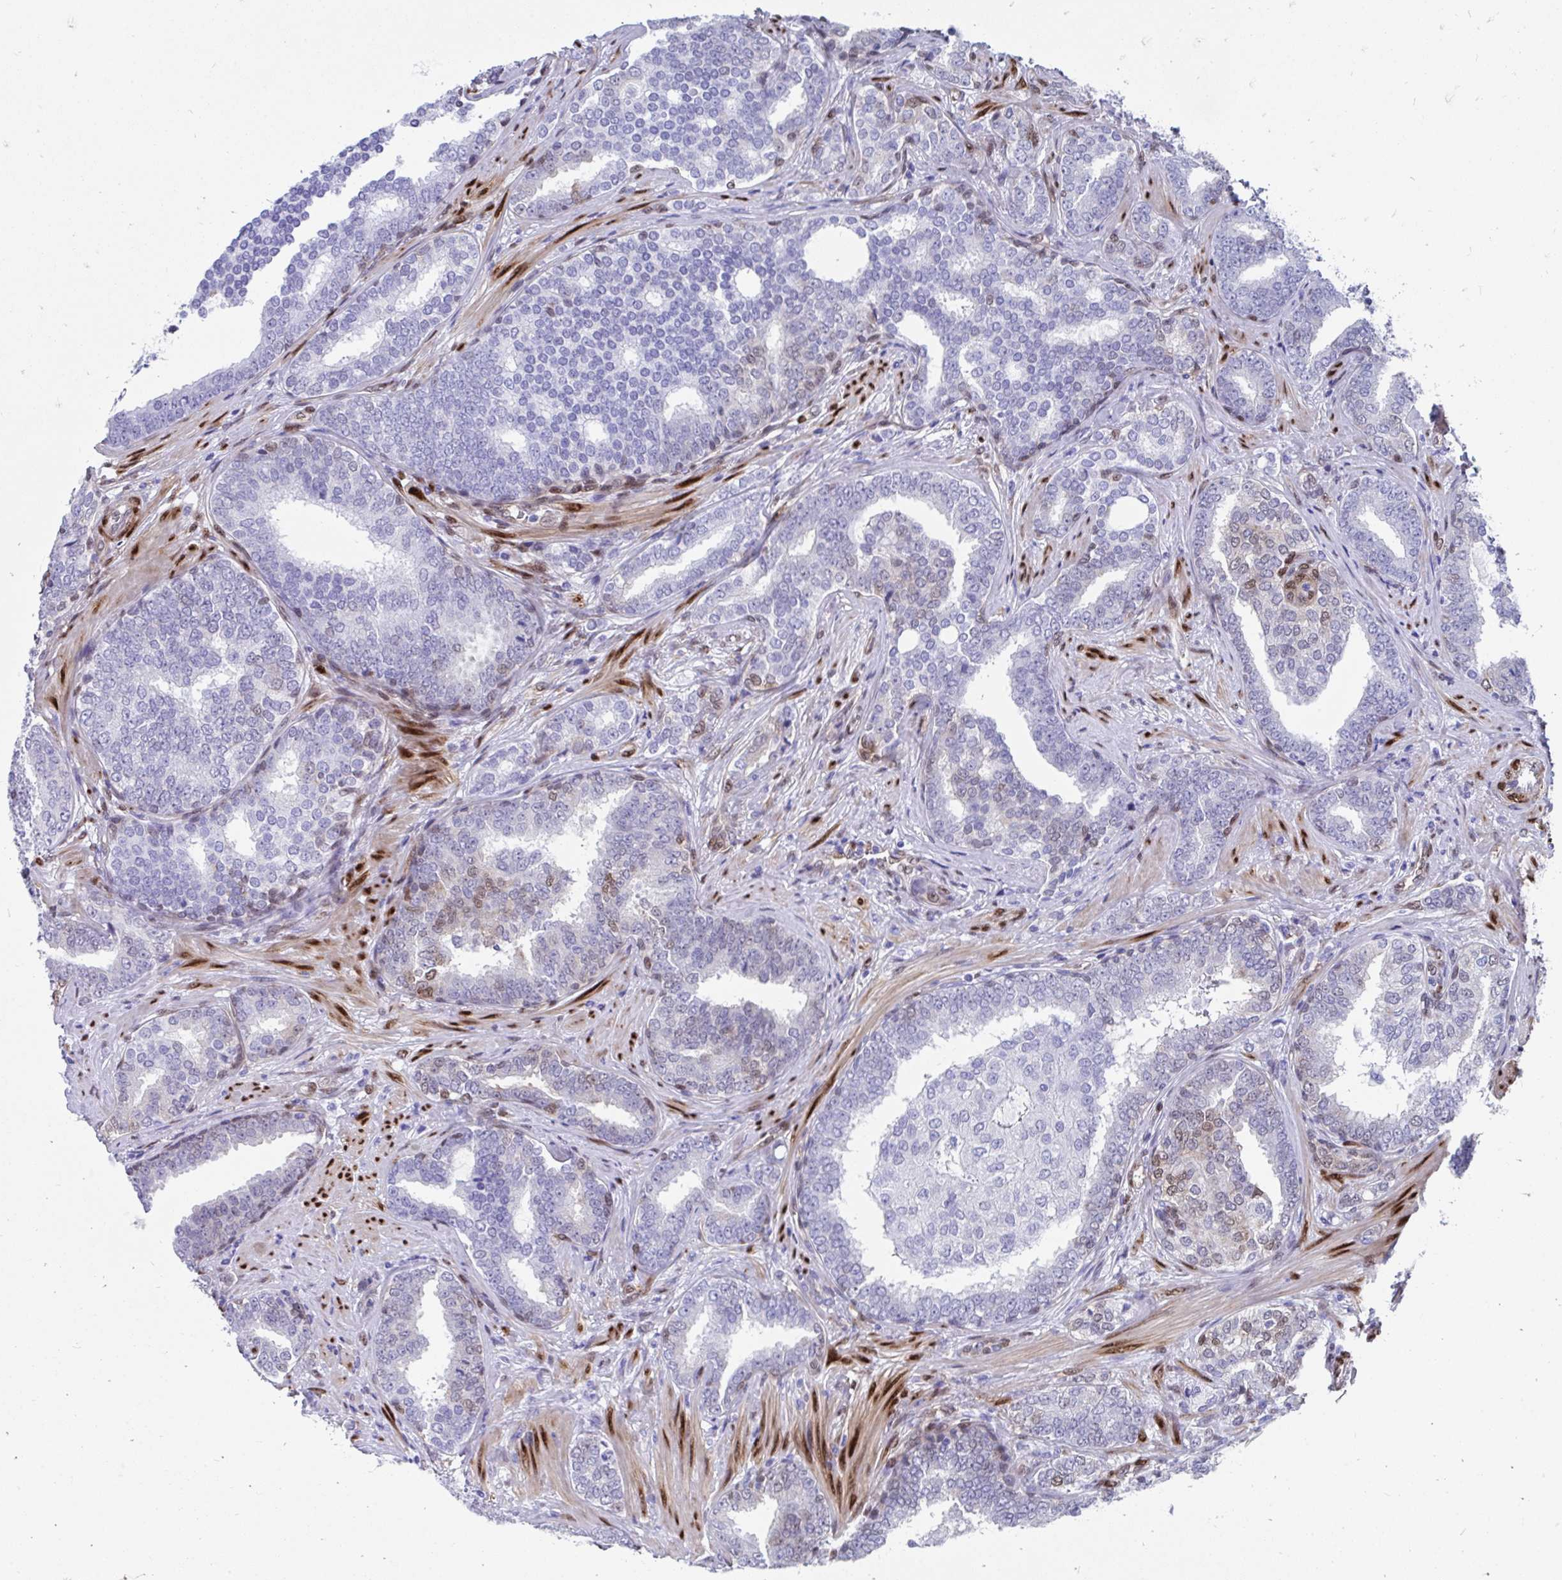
{"staining": {"intensity": "weak", "quantity": "<25%", "location": "nuclear"}, "tissue": "prostate cancer", "cell_type": "Tumor cells", "image_type": "cancer", "snomed": [{"axis": "morphology", "description": "Adenocarcinoma, High grade"}, {"axis": "topography", "description": "Prostate"}], "caption": "Immunohistochemistry (IHC) micrograph of prostate cancer stained for a protein (brown), which demonstrates no expression in tumor cells.", "gene": "RBPMS", "patient": {"sex": "male", "age": 72}}